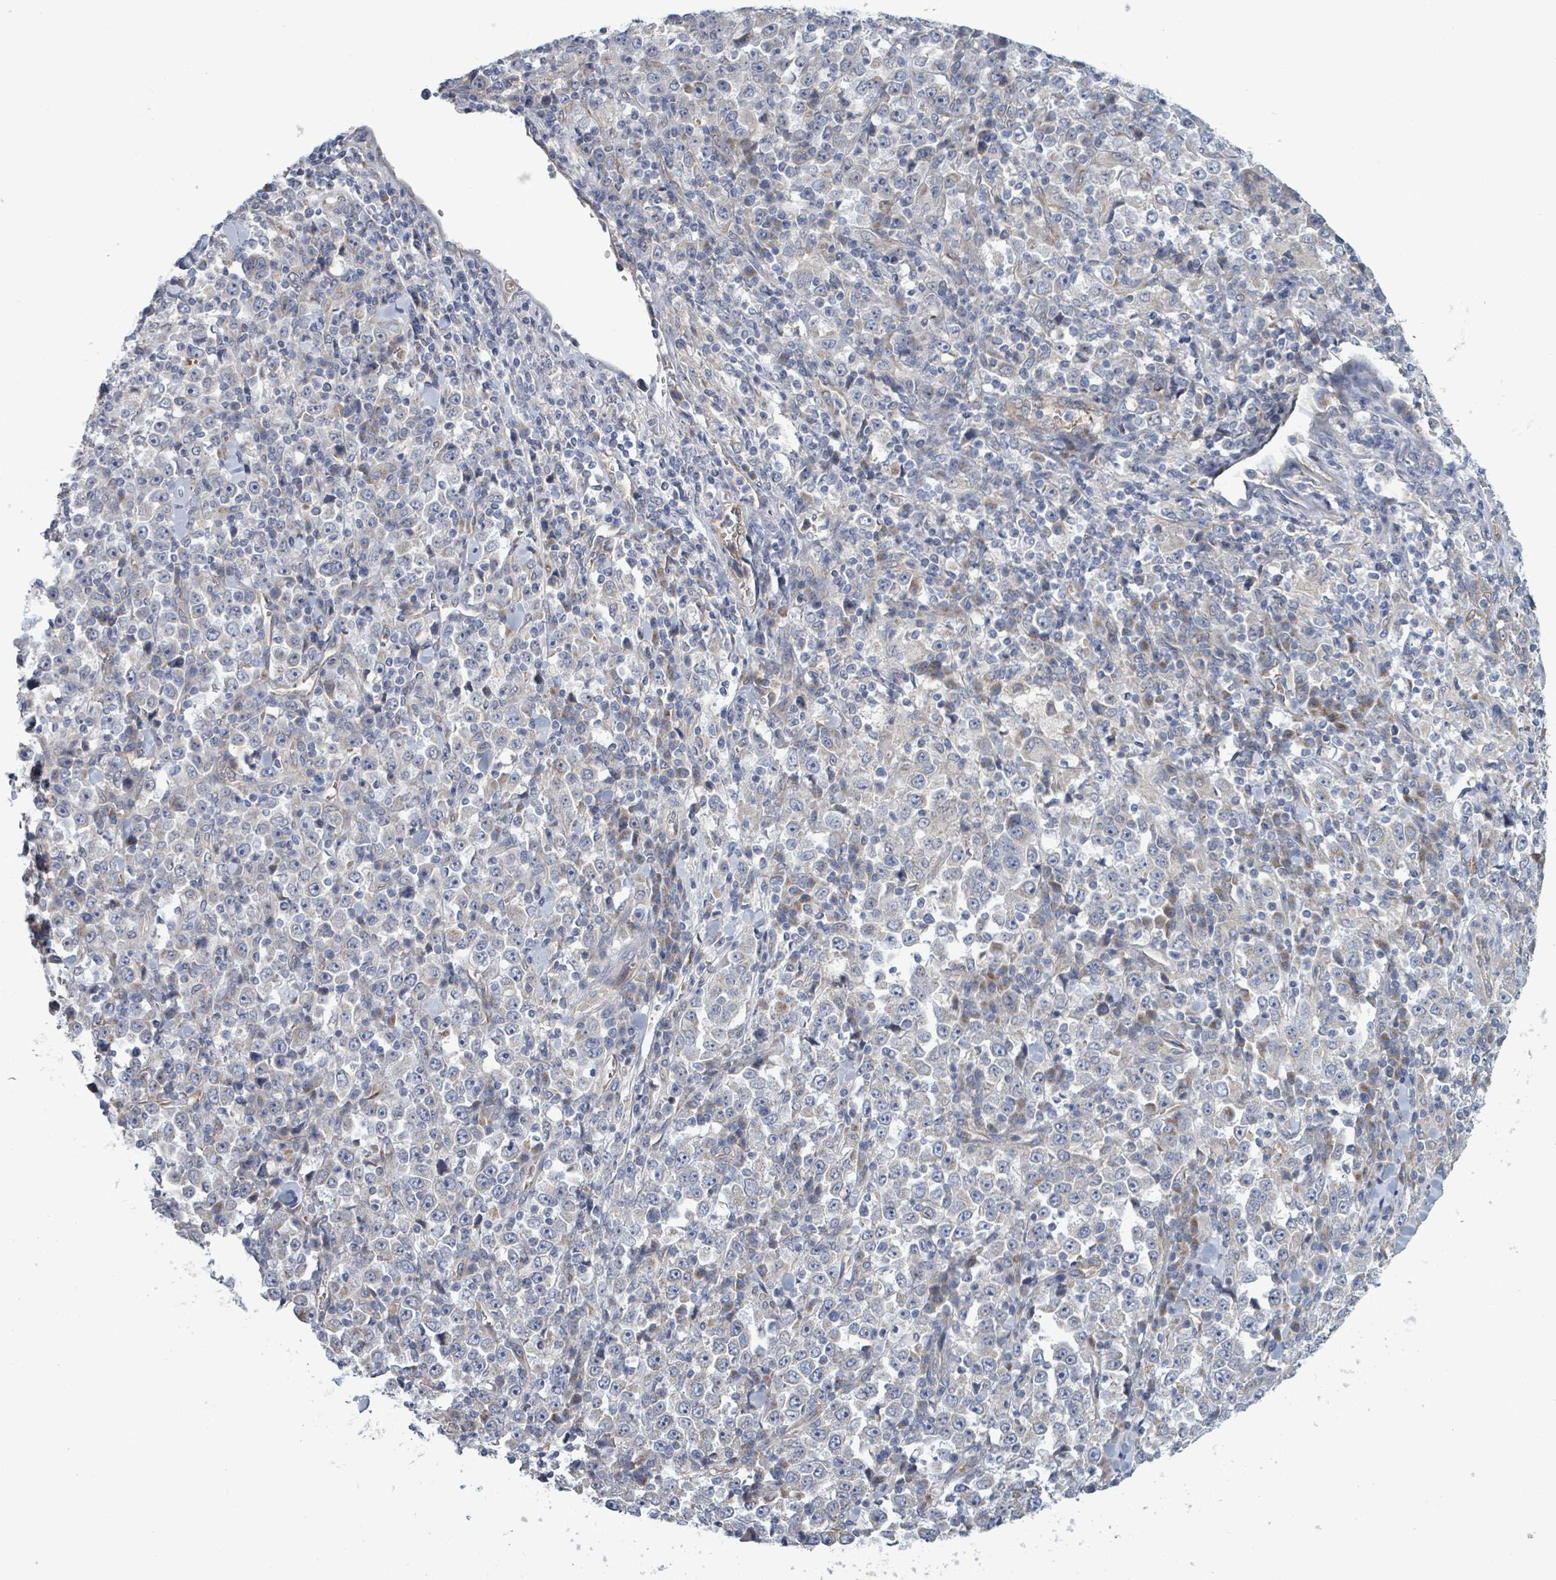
{"staining": {"intensity": "negative", "quantity": "none", "location": "none"}, "tissue": "stomach cancer", "cell_type": "Tumor cells", "image_type": "cancer", "snomed": [{"axis": "morphology", "description": "Normal tissue, NOS"}, {"axis": "morphology", "description": "Adenocarcinoma, NOS"}, {"axis": "topography", "description": "Stomach, upper"}, {"axis": "topography", "description": "Stomach"}], "caption": "Immunohistochemistry image of neoplastic tissue: human stomach cancer stained with DAB (3,3'-diaminobenzidine) exhibits no significant protein expression in tumor cells.", "gene": "FKBP1A", "patient": {"sex": "male", "age": 59}}